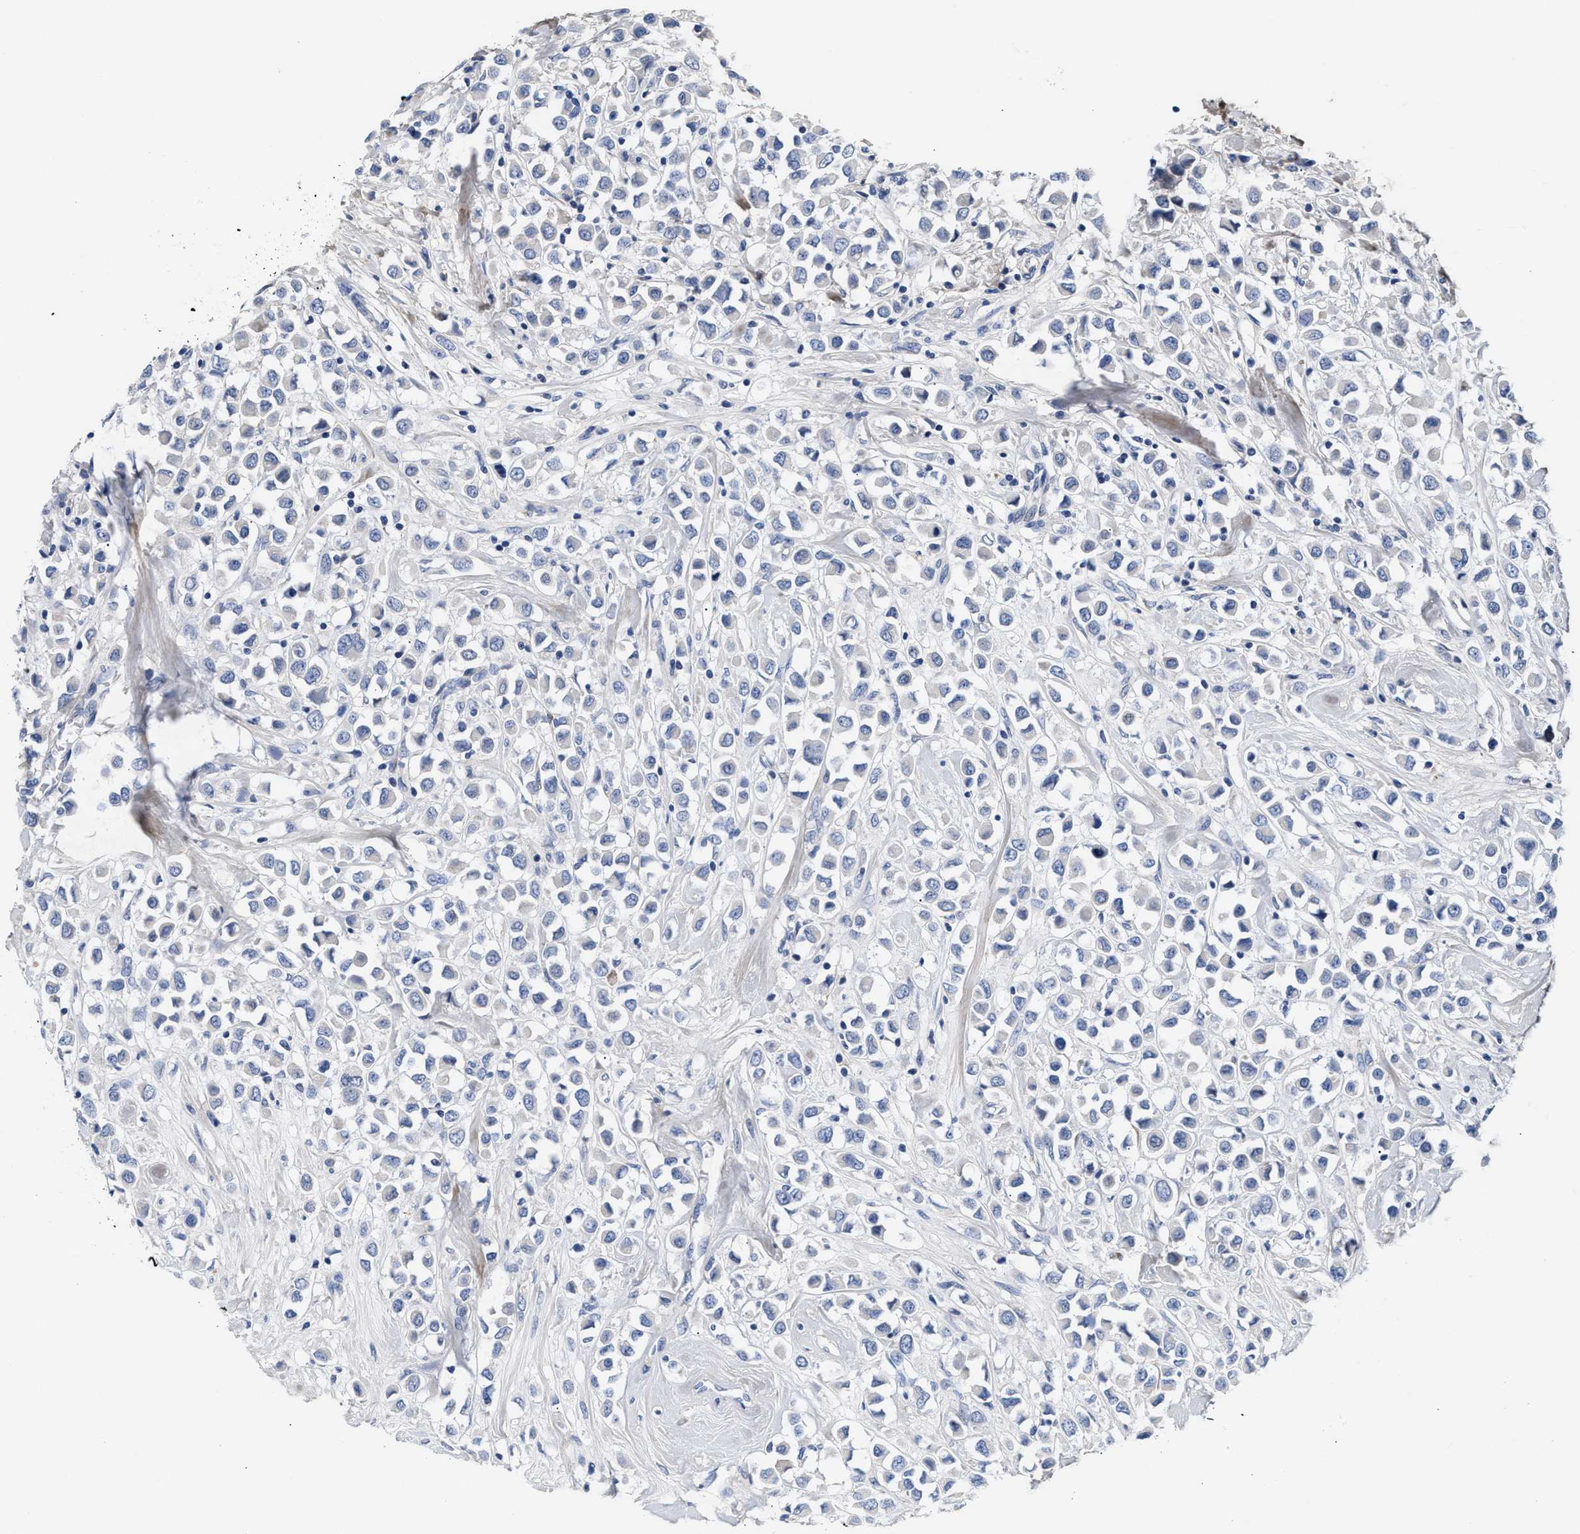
{"staining": {"intensity": "negative", "quantity": "none", "location": "none"}, "tissue": "breast cancer", "cell_type": "Tumor cells", "image_type": "cancer", "snomed": [{"axis": "morphology", "description": "Duct carcinoma"}, {"axis": "topography", "description": "Breast"}], "caption": "Immunohistochemistry micrograph of human breast intraductal carcinoma stained for a protein (brown), which demonstrates no positivity in tumor cells.", "gene": "ACTL7B", "patient": {"sex": "female", "age": 61}}